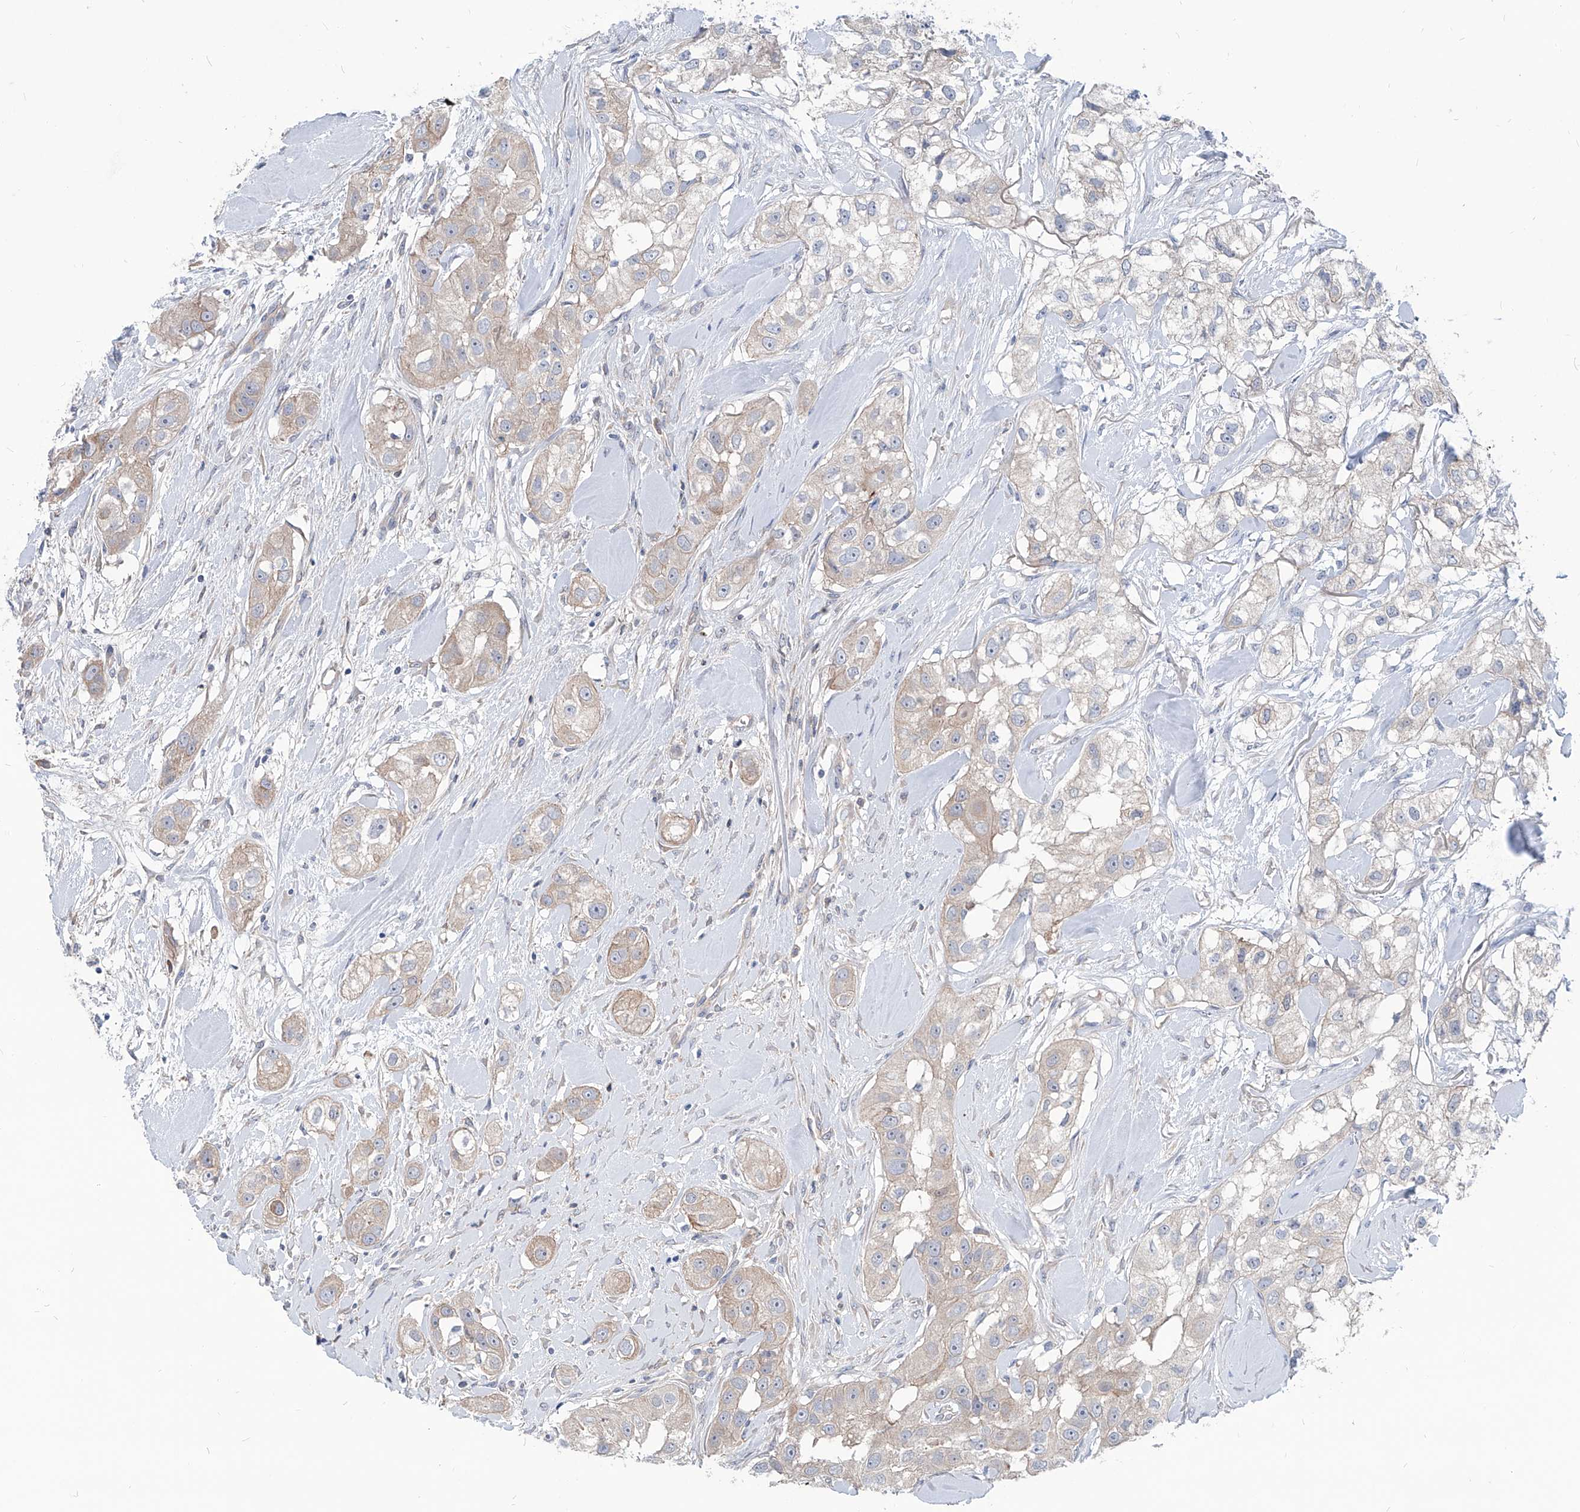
{"staining": {"intensity": "weak", "quantity": "25%-75%", "location": "cytoplasmic/membranous"}, "tissue": "head and neck cancer", "cell_type": "Tumor cells", "image_type": "cancer", "snomed": [{"axis": "morphology", "description": "Normal tissue, NOS"}, {"axis": "morphology", "description": "Squamous cell carcinoma, NOS"}, {"axis": "topography", "description": "Skeletal muscle"}, {"axis": "topography", "description": "Head-Neck"}], "caption": "Weak cytoplasmic/membranous protein expression is appreciated in about 25%-75% of tumor cells in head and neck squamous cell carcinoma.", "gene": "AKAP10", "patient": {"sex": "male", "age": 51}}